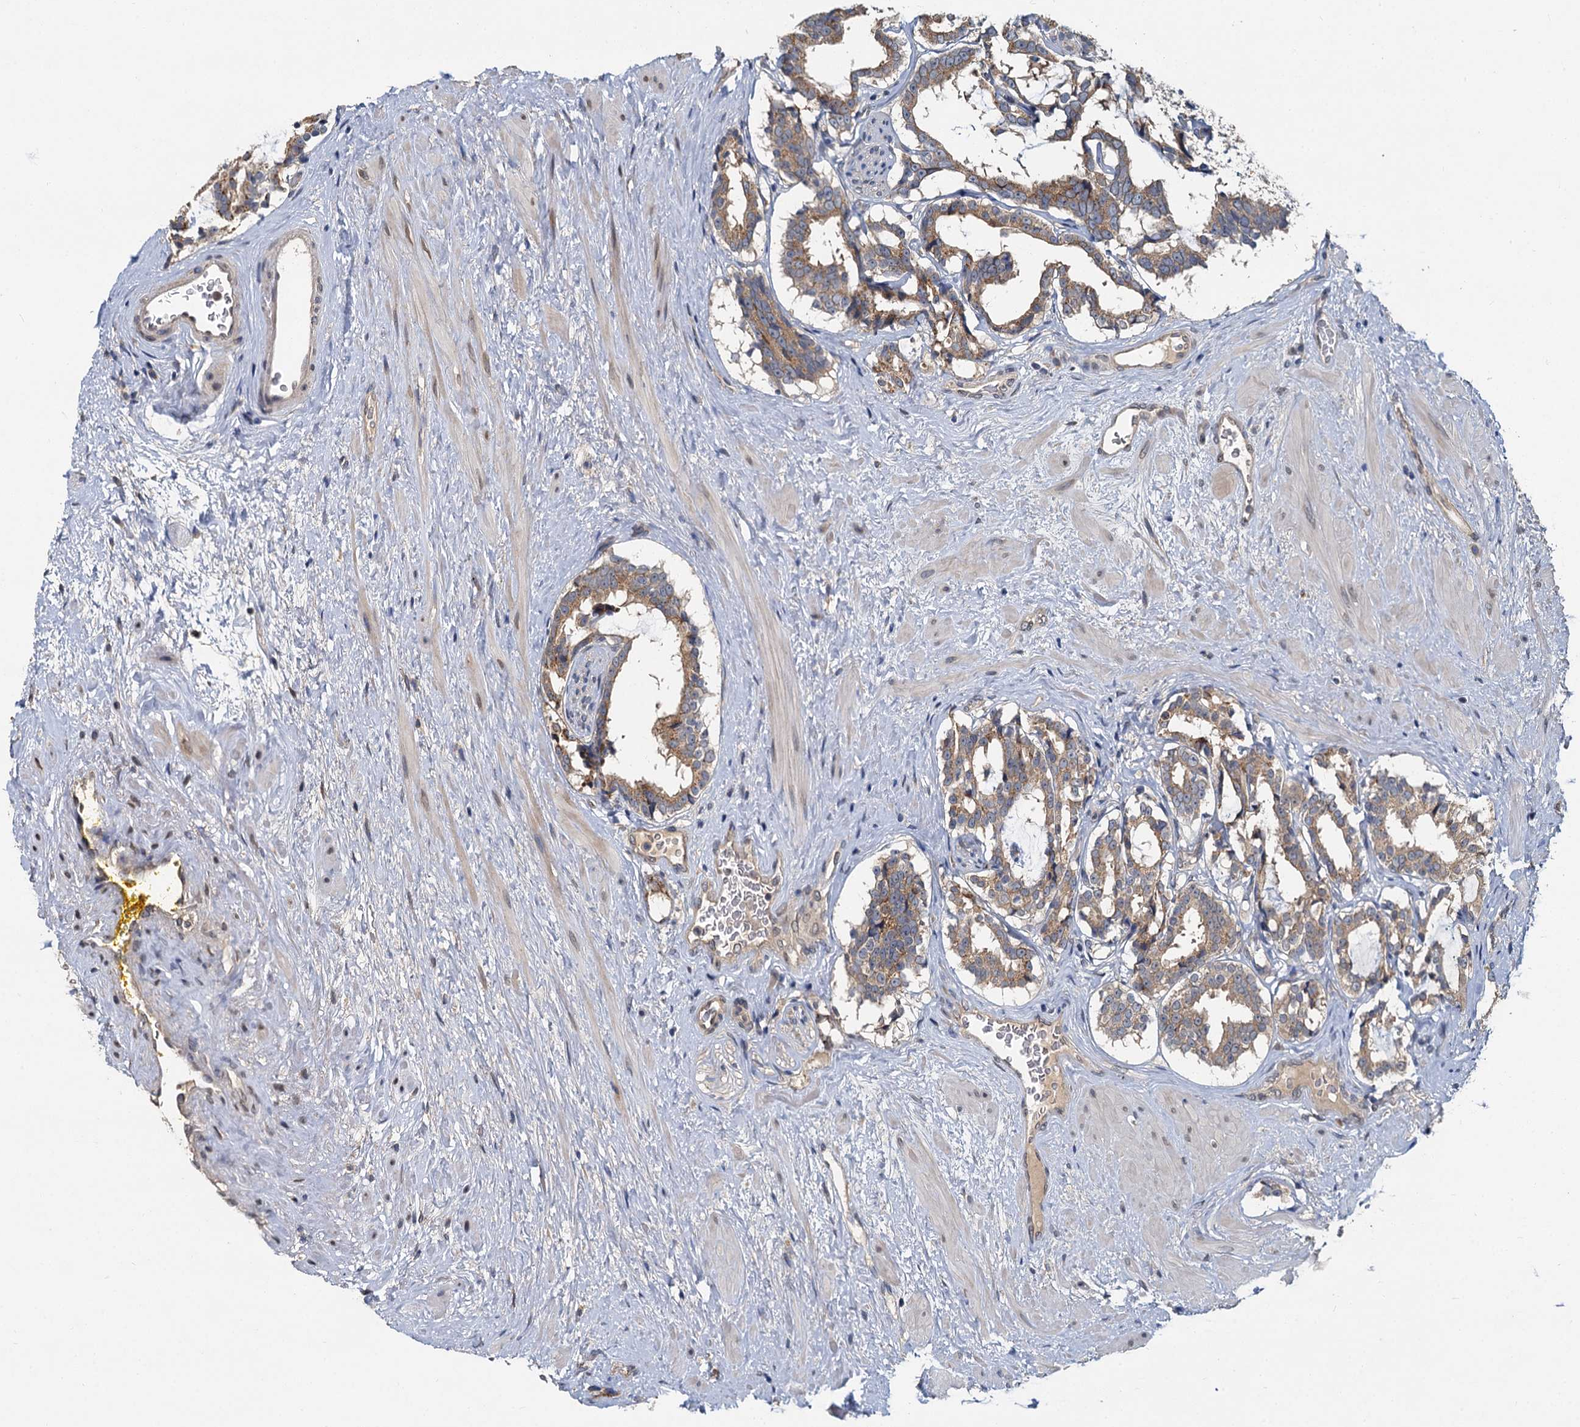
{"staining": {"intensity": "moderate", "quantity": ">75%", "location": "cytoplasmic/membranous"}, "tissue": "prostate cancer", "cell_type": "Tumor cells", "image_type": "cancer", "snomed": [{"axis": "morphology", "description": "Adenocarcinoma, High grade"}, {"axis": "topography", "description": "Prostate"}], "caption": "High-magnification brightfield microscopy of prostate cancer stained with DAB (brown) and counterstained with hematoxylin (blue). tumor cells exhibit moderate cytoplasmic/membranous expression is present in about>75% of cells.", "gene": "ZNF324", "patient": {"sex": "male", "age": 58}}